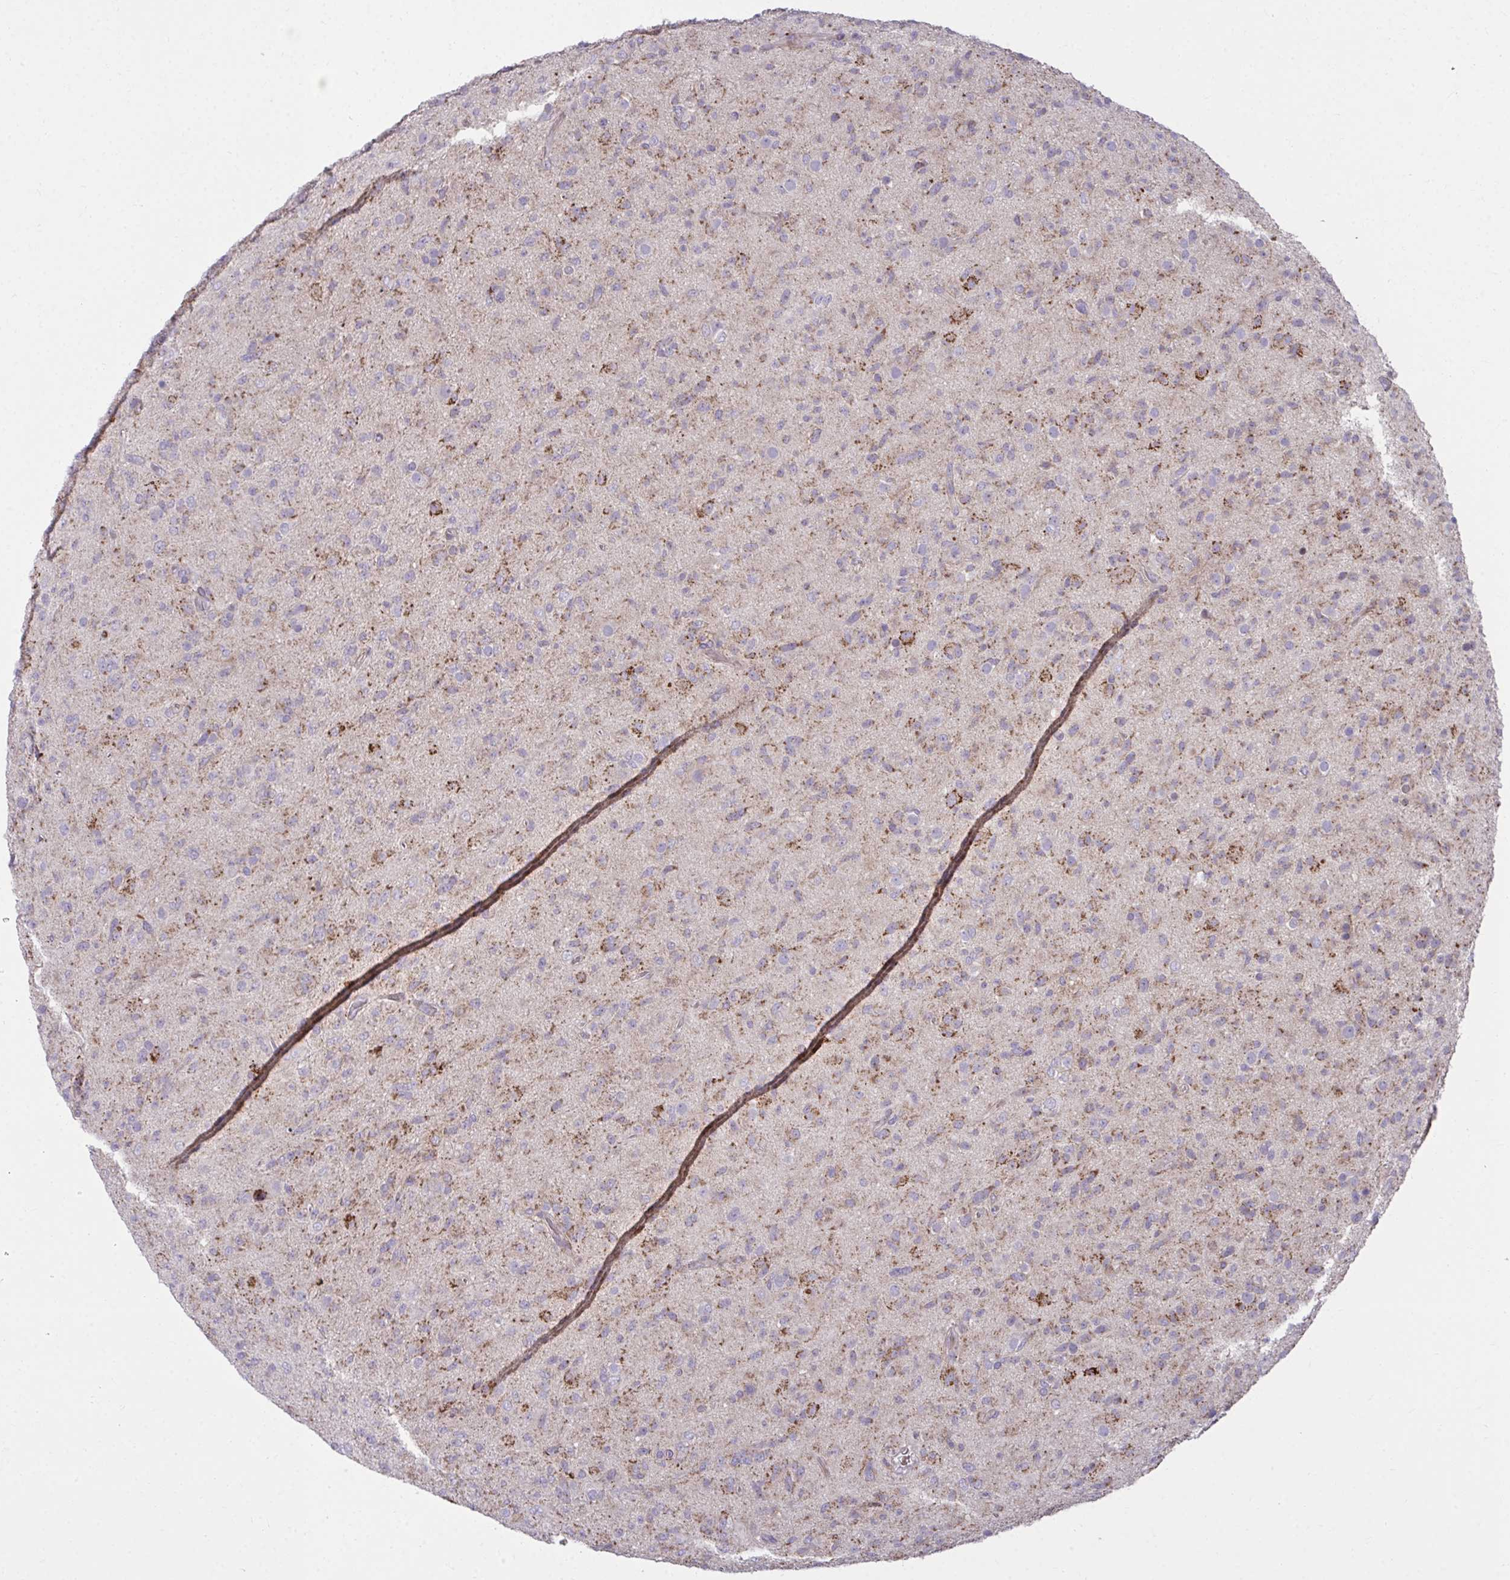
{"staining": {"intensity": "moderate", "quantity": "<25%", "location": "cytoplasmic/membranous"}, "tissue": "glioma", "cell_type": "Tumor cells", "image_type": "cancer", "snomed": [{"axis": "morphology", "description": "Glioma, malignant, Low grade"}, {"axis": "topography", "description": "Brain"}], "caption": "Protein analysis of malignant glioma (low-grade) tissue exhibits moderate cytoplasmic/membranous positivity in approximately <25% of tumor cells.", "gene": "C16orf54", "patient": {"sex": "male", "age": 65}}